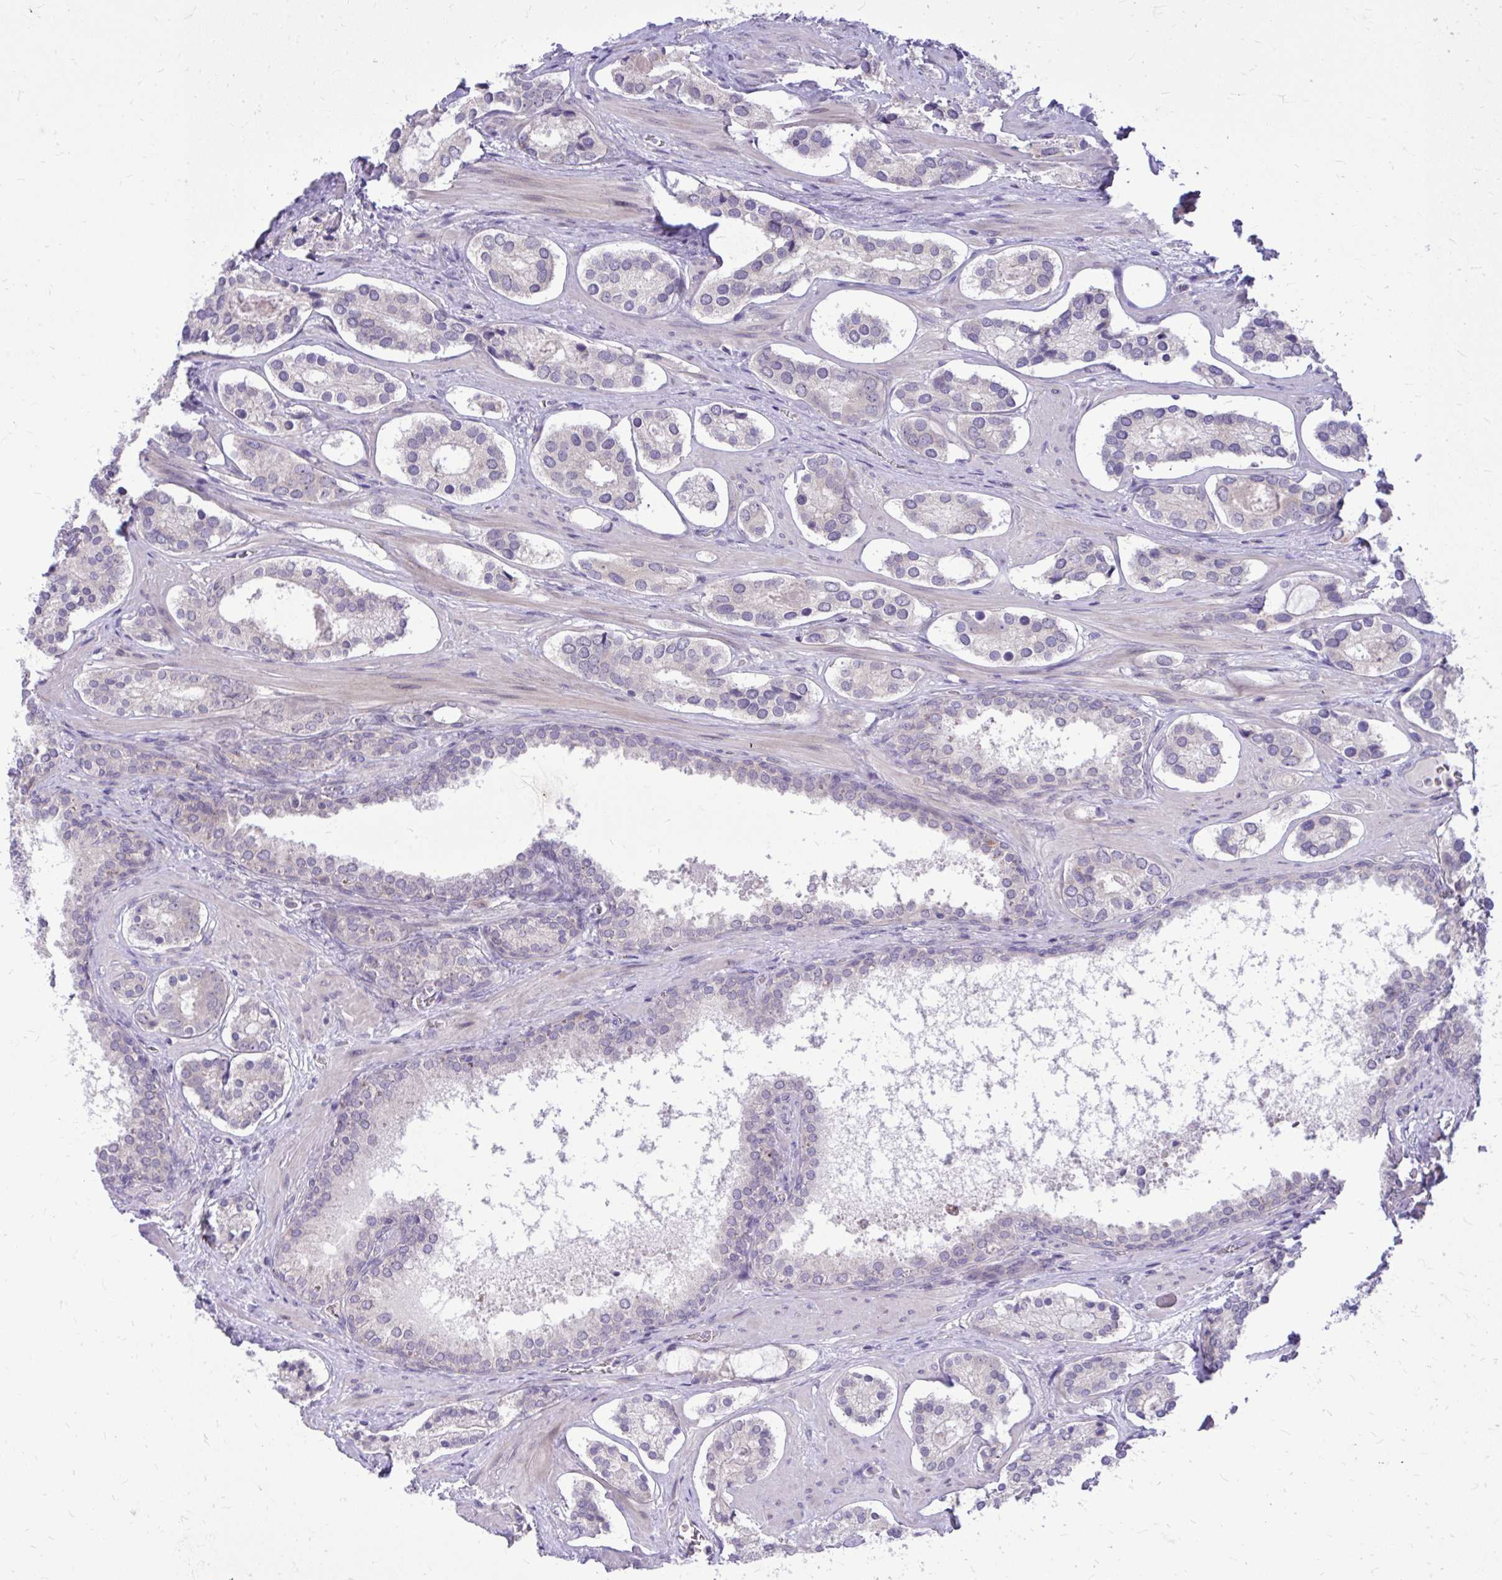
{"staining": {"intensity": "negative", "quantity": "none", "location": "none"}, "tissue": "prostate cancer", "cell_type": "Tumor cells", "image_type": "cancer", "snomed": [{"axis": "morphology", "description": "Adenocarcinoma, Low grade"}, {"axis": "topography", "description": "Prostate"}], "caption": "The image demonstrates no staining of tumor cells in prostate low-grade adenocarcinoma. (Brightfield microscopy of DAB immunohistochemistry at high magnification).", "gene": "DPY19L1", "patient": {"sex": "male", "age": 62}}